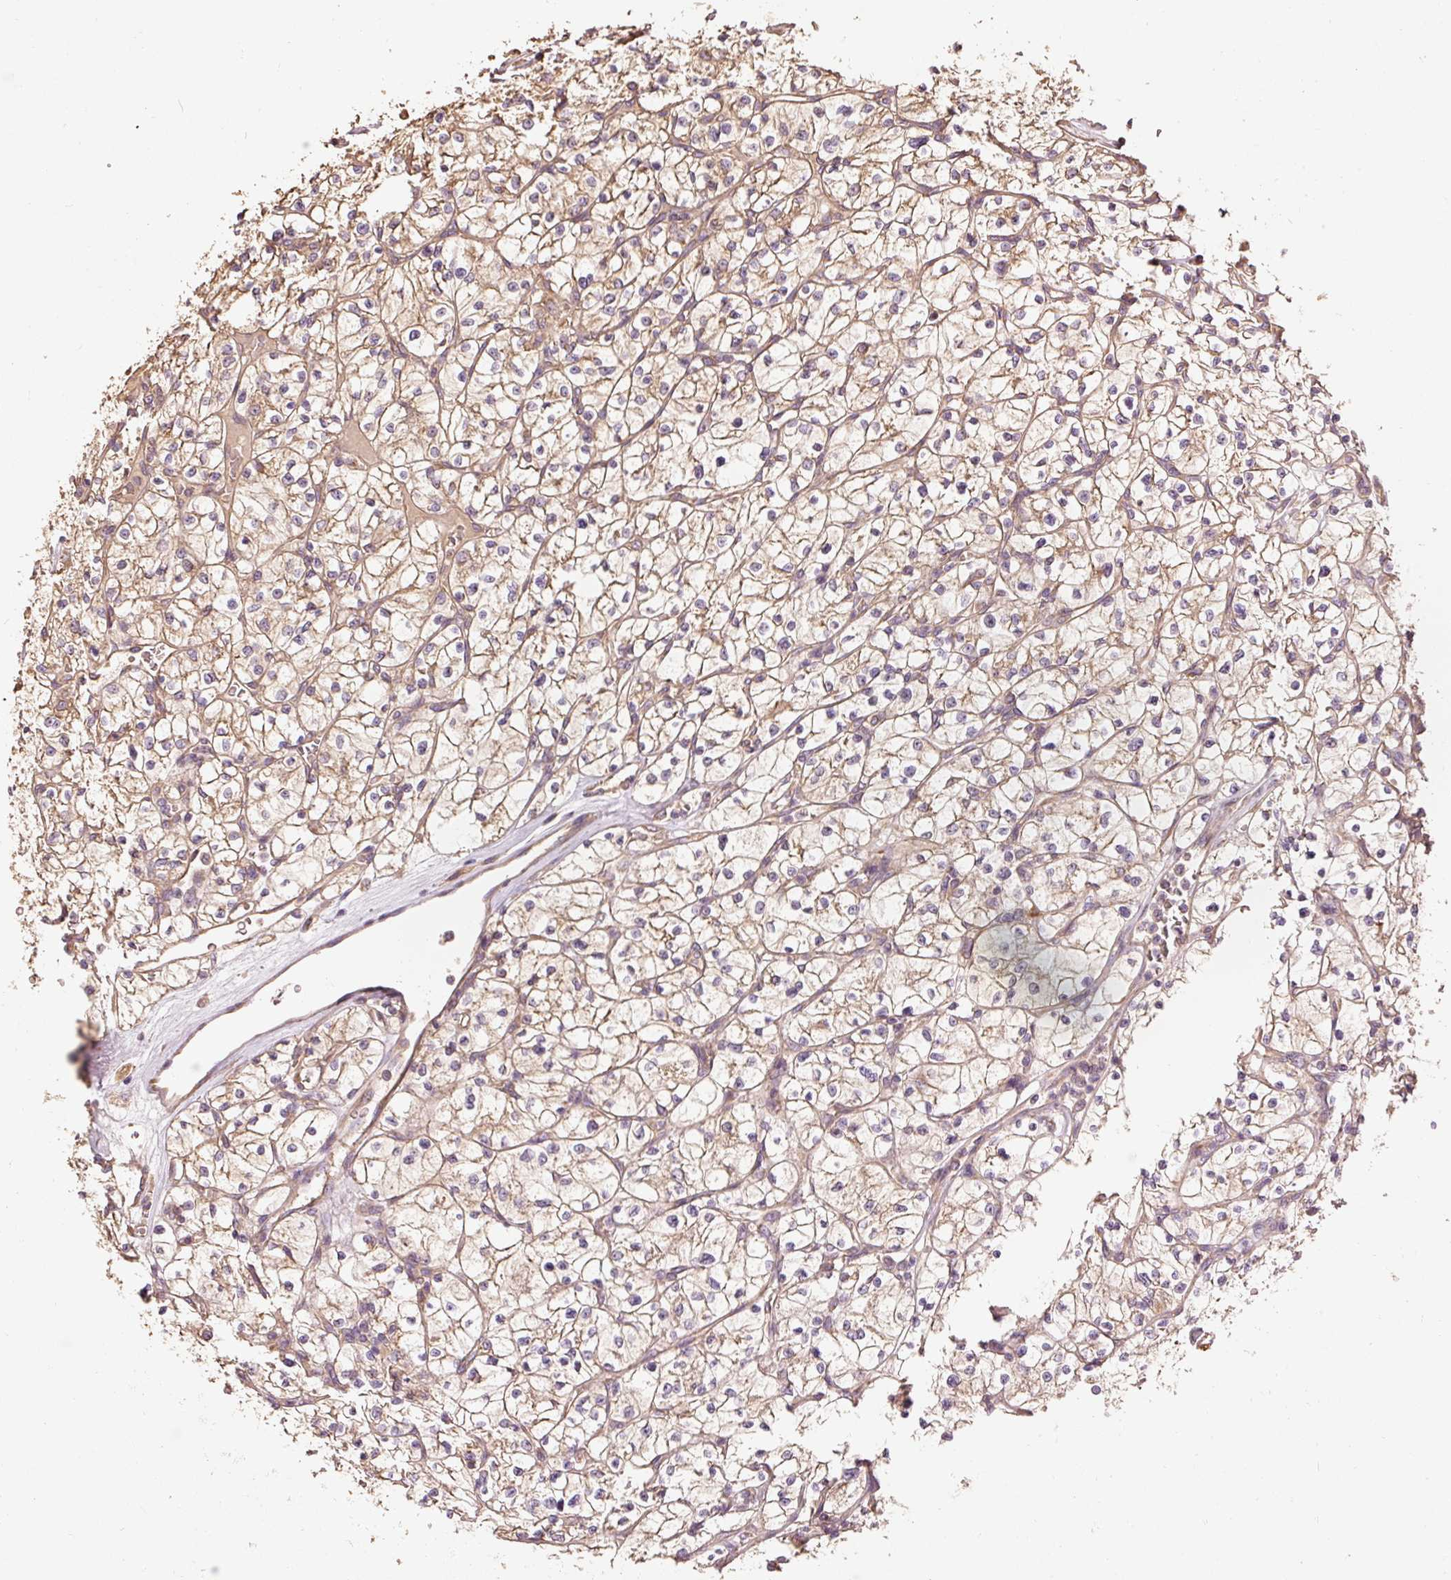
{"staining": {"intensity": "moderate", "quantity": ">75%", "location": "cytoplasmic/membranous"}, "tissue": "renal cancer", "cell_type": "Tumor cells", "image_type": "cancer", "snomed": [{"axis": "morphology", "description": "Adenocarcinoma, NOS"}, {"axis": "topography", "description": "Kidney"}], "caption": "The image demonstrates staining of renal cancer (adenocarcinoma), revealing moderate cytoplasmic/membranous protein expression (brown color) within tumor cells.", "gene": "EFHC1", "patient": {"sex": "female", "age": 64}}